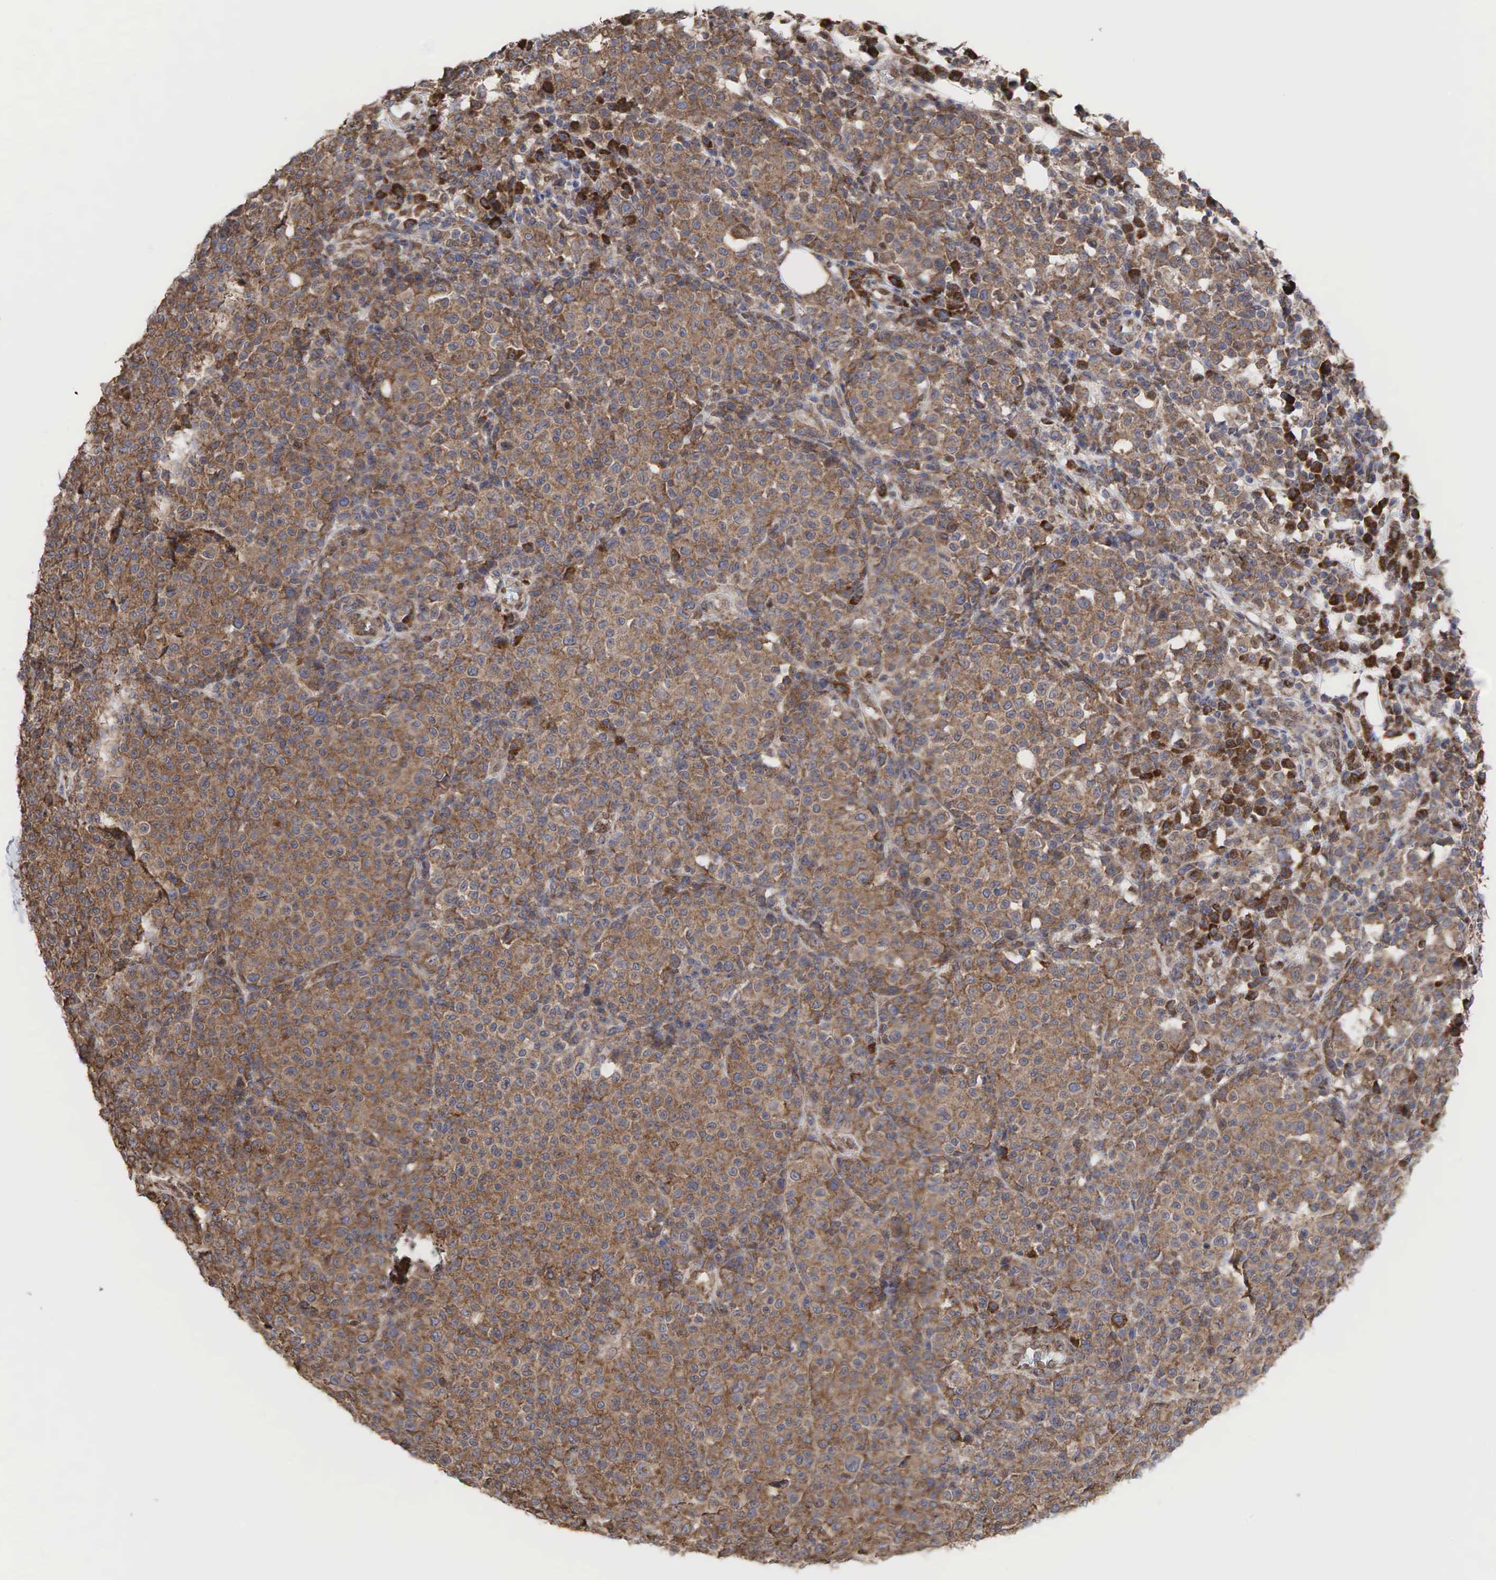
{"staining": {"intensity": "moderate", "quantity": ">75%", "location": "cytoplasmic/membranous"}, "tissue": "melanoma", "cell_type": "Tumor cells", "image_type": "cancer", "snomed": [{"axis": "morphology", "description": "Malignant melanoma, Metastatic site"}, {"axis": "topography", "description": "Skin"}], "caption": "This is a micrograph of immunohistochemistry staining of malignant melanoma (metastatic site), which shows moderate positivity in the cytoplasmic/membranous of tumor cells.", "gene": "PABPC5", "patient": {"sex": "male", "age": 32}}